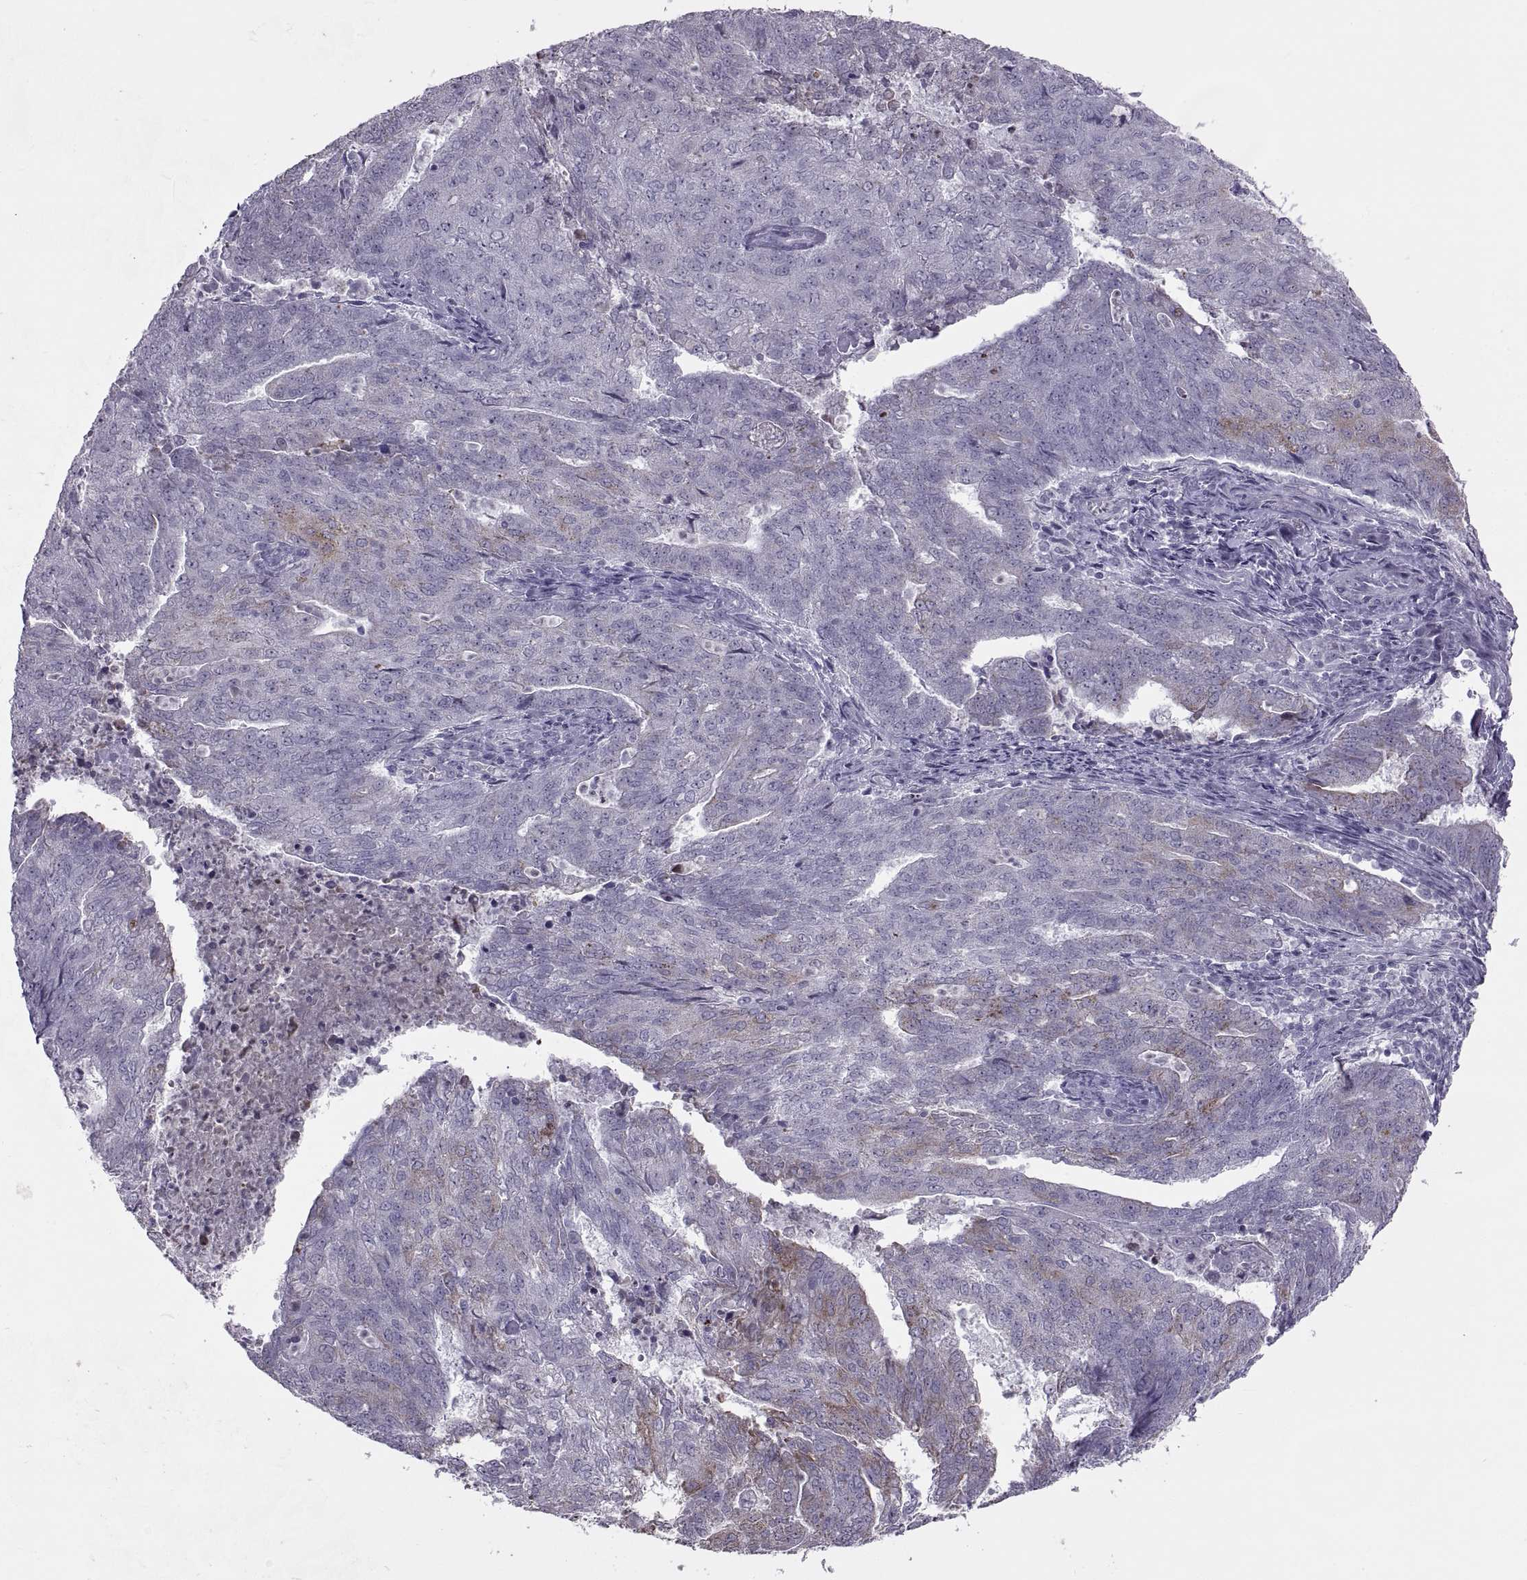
{"staining": {"intensity": "moderate", "quantity": "<25%", "location": "cytoplasmic/membranous"}, "tissue": "endometrial cancer", "cell_type": "Tumor cells", "image_type": "cancer", "snomed": [{"axis": "morphology", "description": "Adenocarcinoma, NOS"}, {"axis": "topography", "description": "Endometrium"}], "caption": "Adenocarcinoma (endometrial) tissue demonstrates moderate cytoplasmic/membranous positivity in approximately <25% of tumor cells, visualized by immunohistochemistry.", "gene": "ASIC2", "patient": {"sex": "female", "age": 82}}